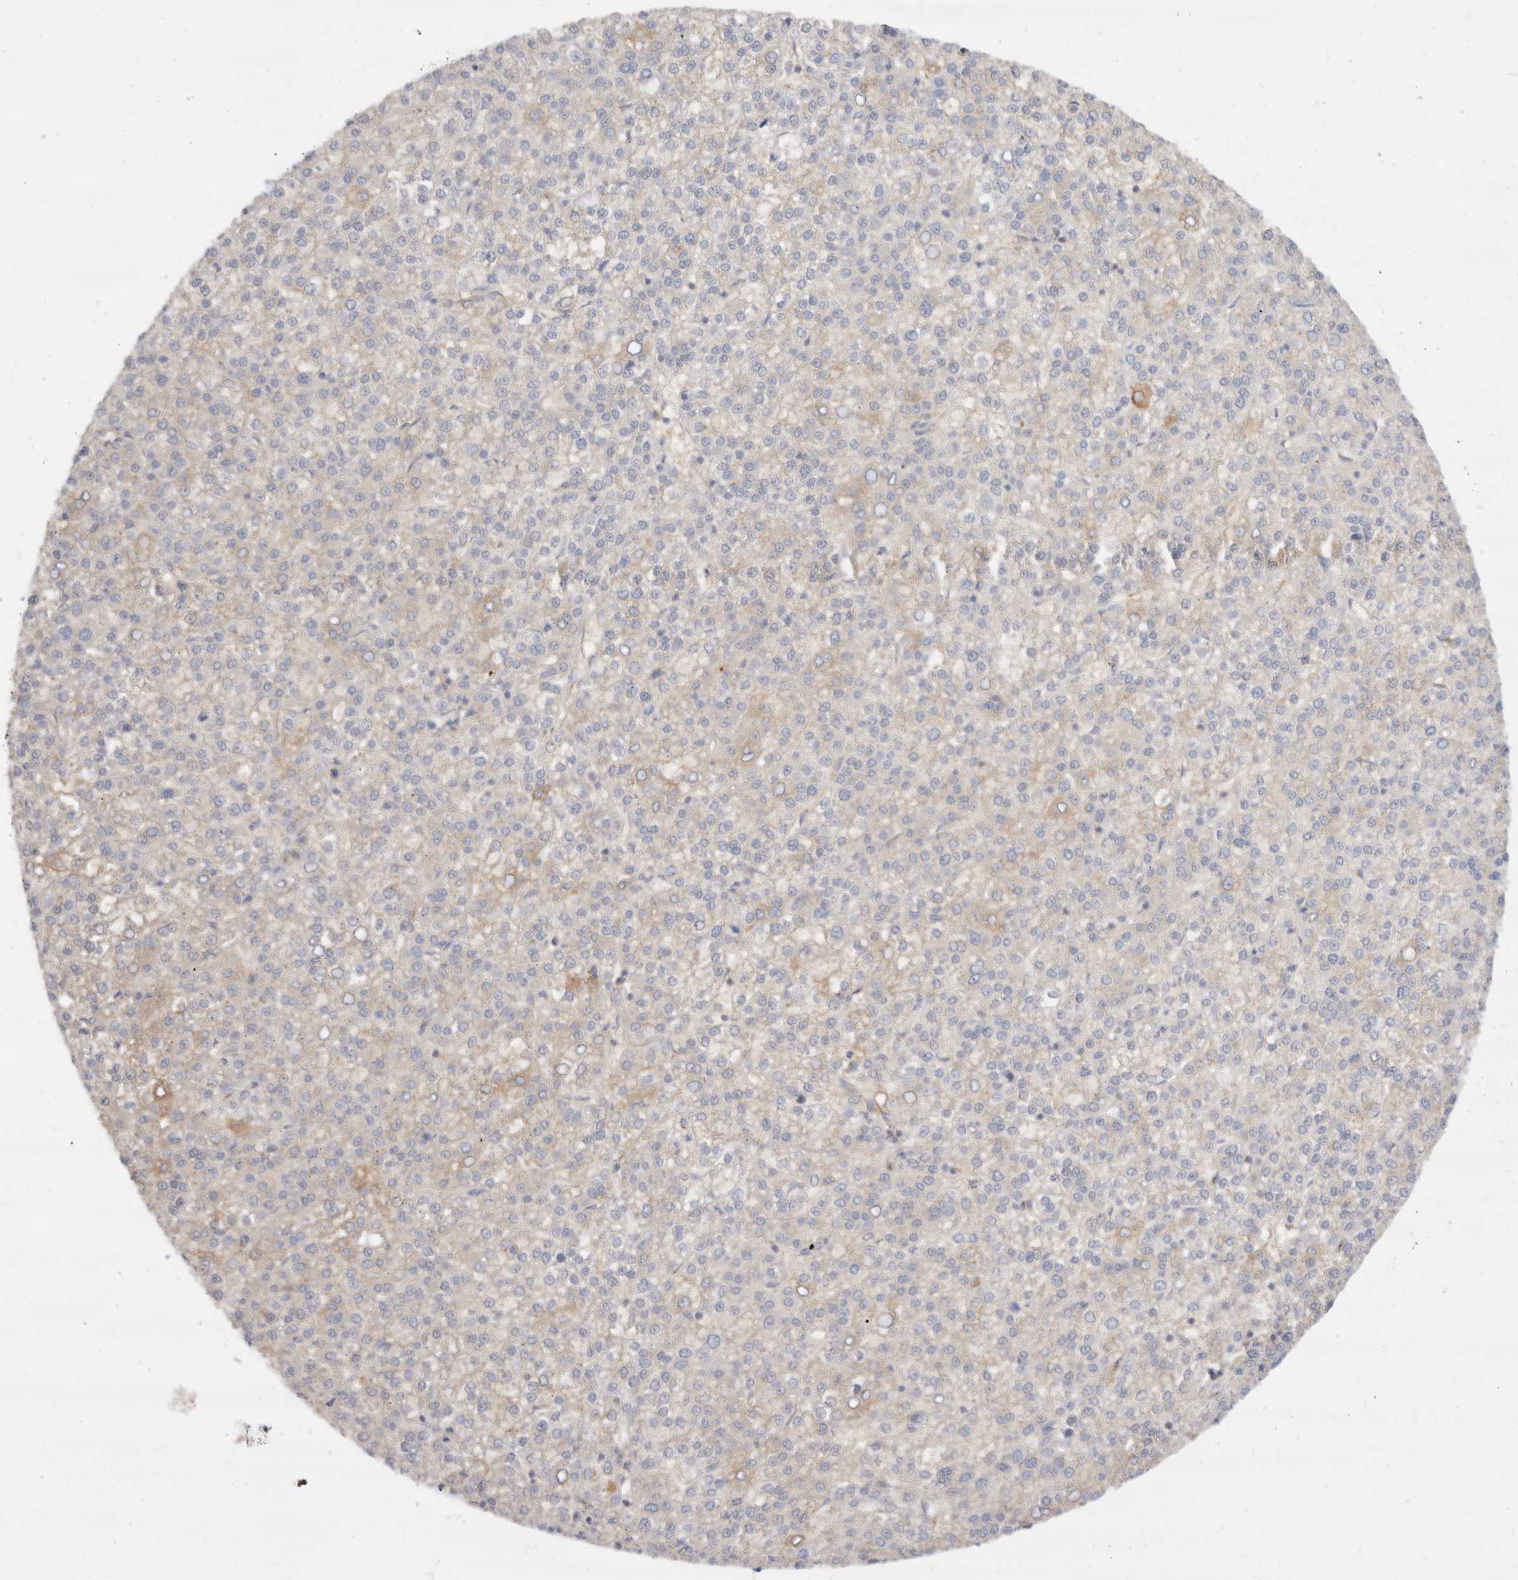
{"staining": {"intensity": "weak", "quantity": "<25%", "location": "cytoplasmic/membranous"}, "tissue": "liver cancer", "cell_type": "Tumor cells", "image_type": "cancer", "snomed": [{"axis": "morphology", "description": "Carcinoma, Hepatocellular, NOS"}, {"axis": "topography", "description": "Liver"}], "caption": "Immunohistochemistry image of human hepatocellular carcinoma (liver) stained for a protein (brown), which exhibits no staining in tumor cells.", "gene": "EFCAB13", "patient": {"sex": "female", "age": 58}}